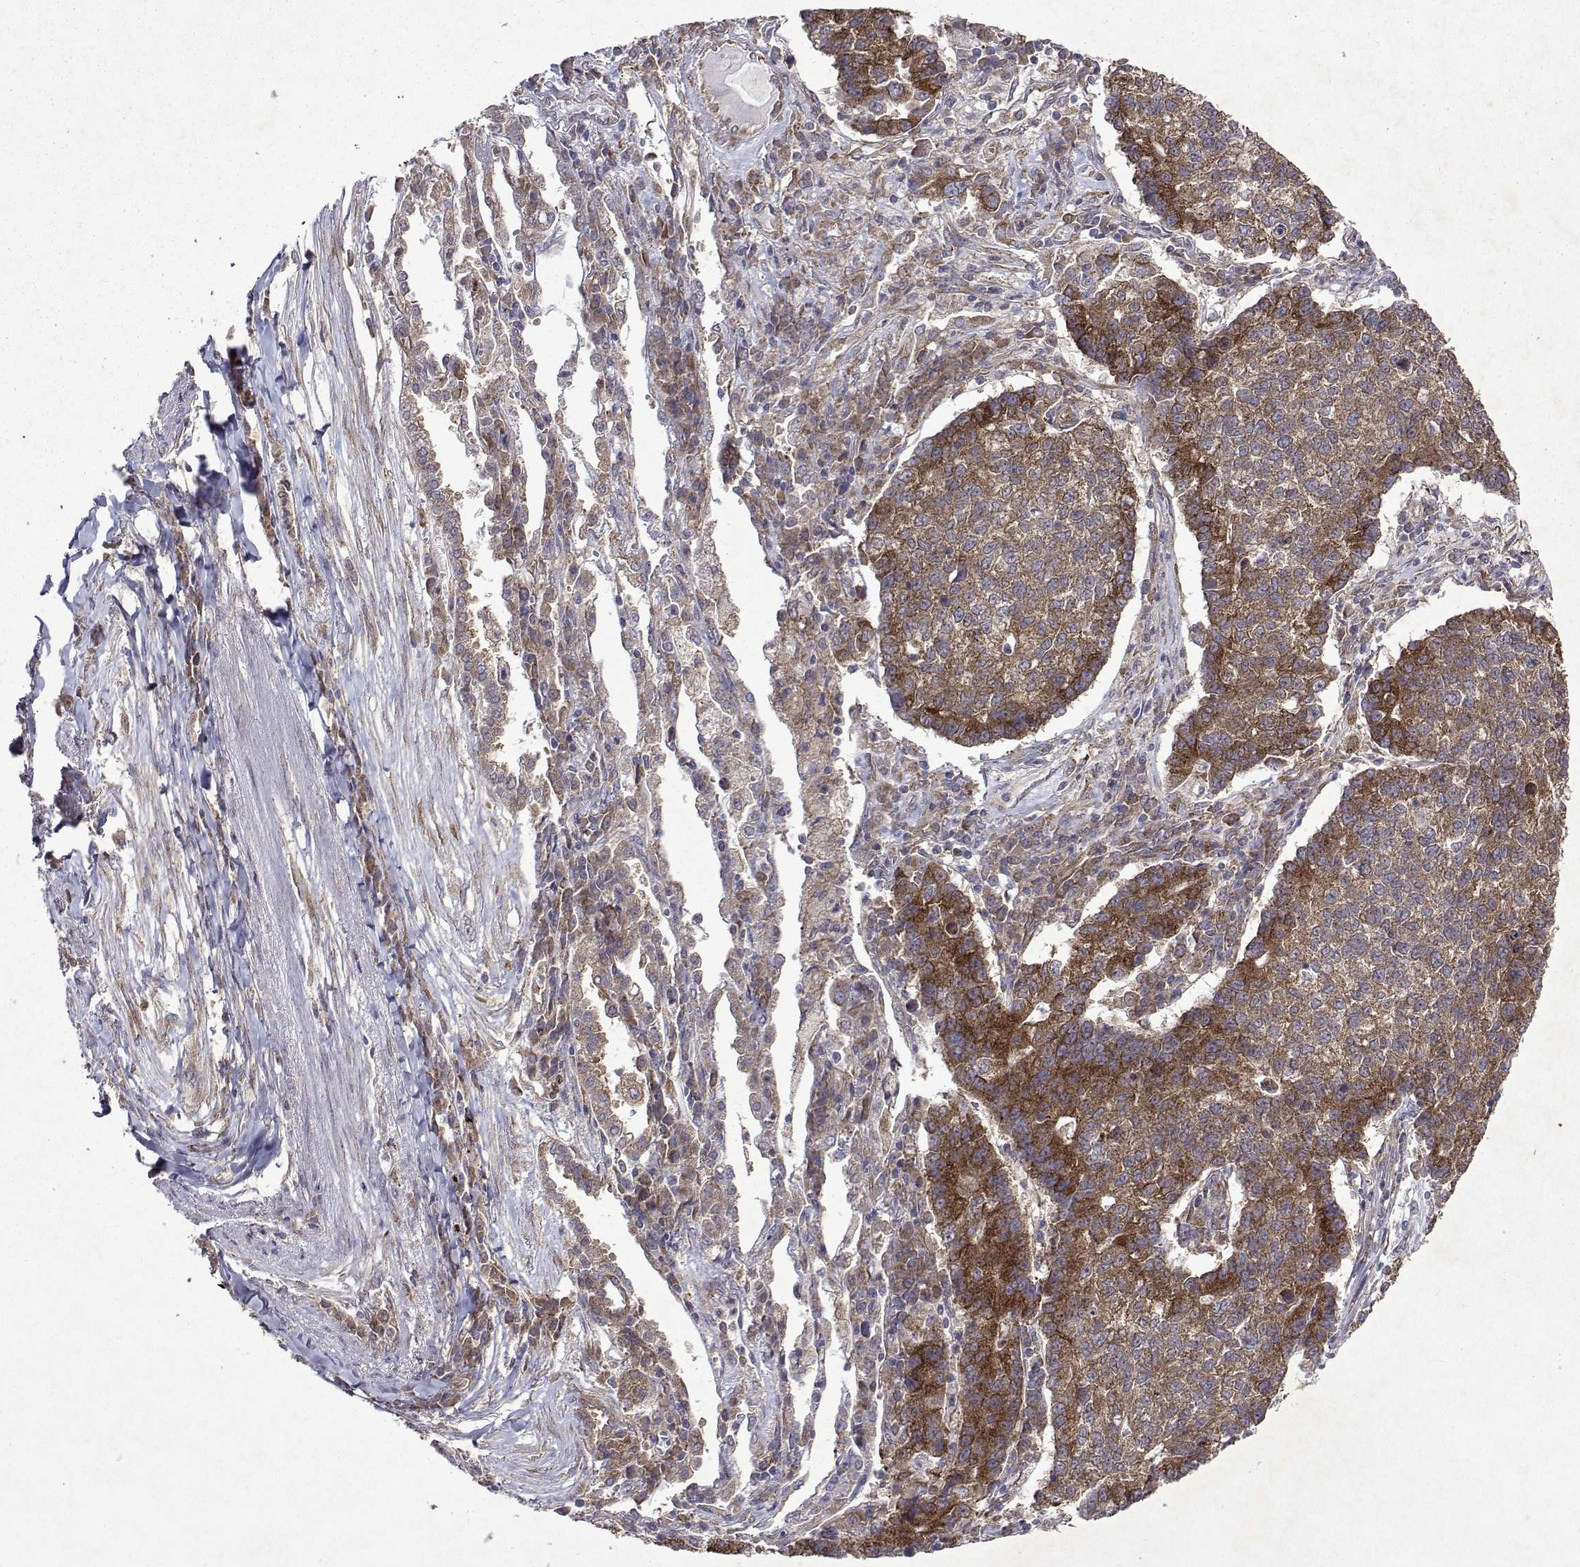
{"staining": {"intensity": "moderate", "quantity": ">75%", "location": "cytoplasmic/membranous"}, "tissue": "lung cancer", "cell_type": "Tumor cells", "image_type": "cancer", "snomed": [{"axis": "morphology", "description": "Adenocarcinoma, NOS"}, {"axis": "topography", "description": "Lung"}], "caption": "Lung adenocarcinoma stained with DAB (3,3'-diaminobenzidine) IHC displays medium levels of moderate cytoplasmic/membranous expression in about >75% of tumor cells. Immunohistochemistry (ihc) stains the protein in brown and the nuclei are stained blue.", "gene": "TARBP2", "patient": {"sex": "male", "age": 57}}